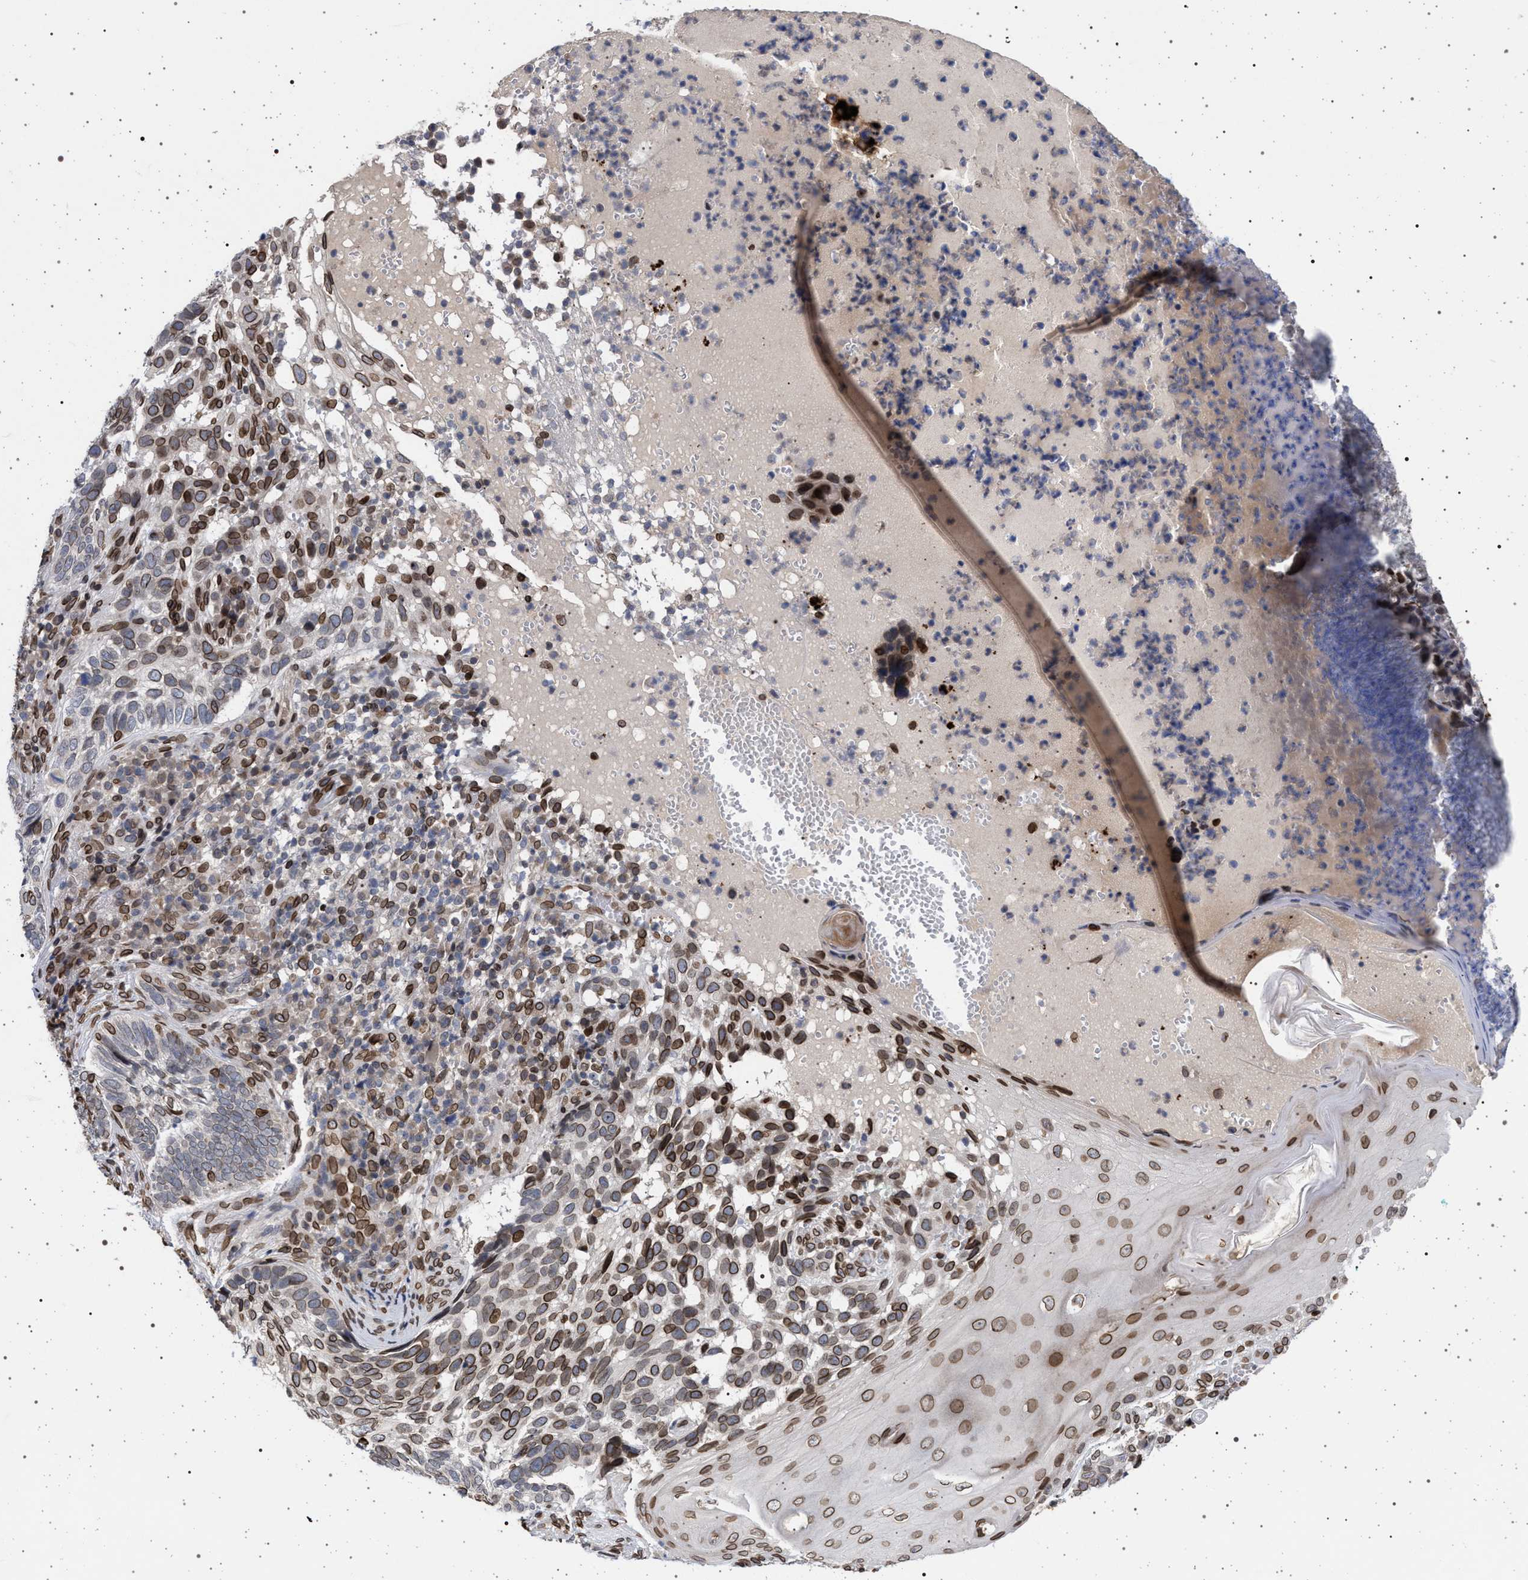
{"staining": {"intensity": "moderate", "quantity": ">75%", "location": "cytoplasmic/membranous,nuclear"}, "tissue": "skin cancer", "cell_type": "Tumor cells", "image_type": "cancer", "snomed": [{"axis": "morphology", "description": "Basal cell carcinoma"}, {"axis": "topography", "description": "Skin"}], "caption": "Brown immunohistochemical staining in skin cancer (basal cell carcinoma) shows moderate cytoplasmic/membranous and nuclear positivity in about >75% of tumor cells.", "gene": "ING2", "patient": {"sex": "female", "age": 89}}